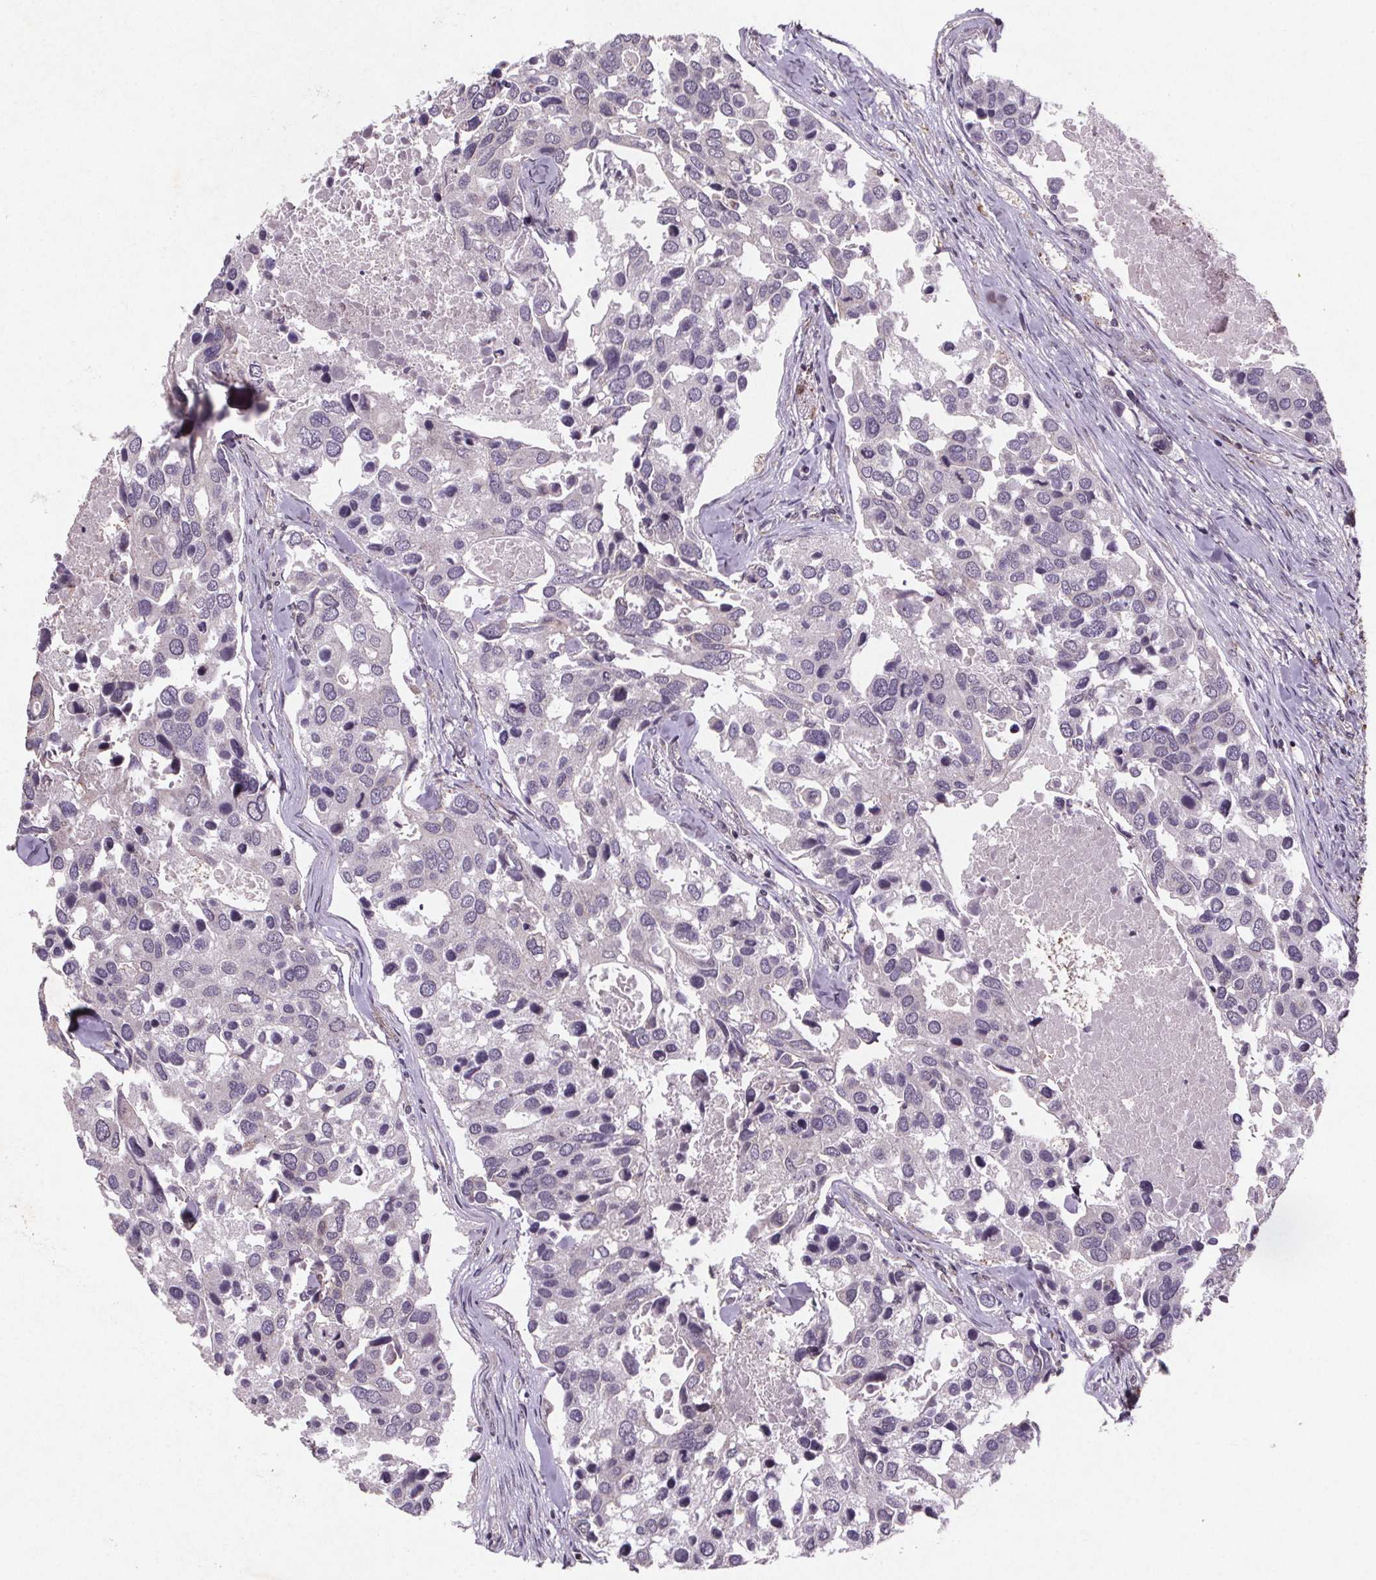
{"staining": {"intensity": "negative", "quantity": "none", "location": "none"}, "tissue": "breast cancer", "cell_type": "Tumor cells", "image_type": "cancer", "snomed": [{"axis": "morphology", "description": "Duct carcinoma"}, {"axis": "topography", "description": "Breast"}], "caption": "This is an IHC photomicrograph of human breast cancer. There is no staining in tumor cells.", "gene": "STRN3", "patient": {"sex": "female", "age": 83}}